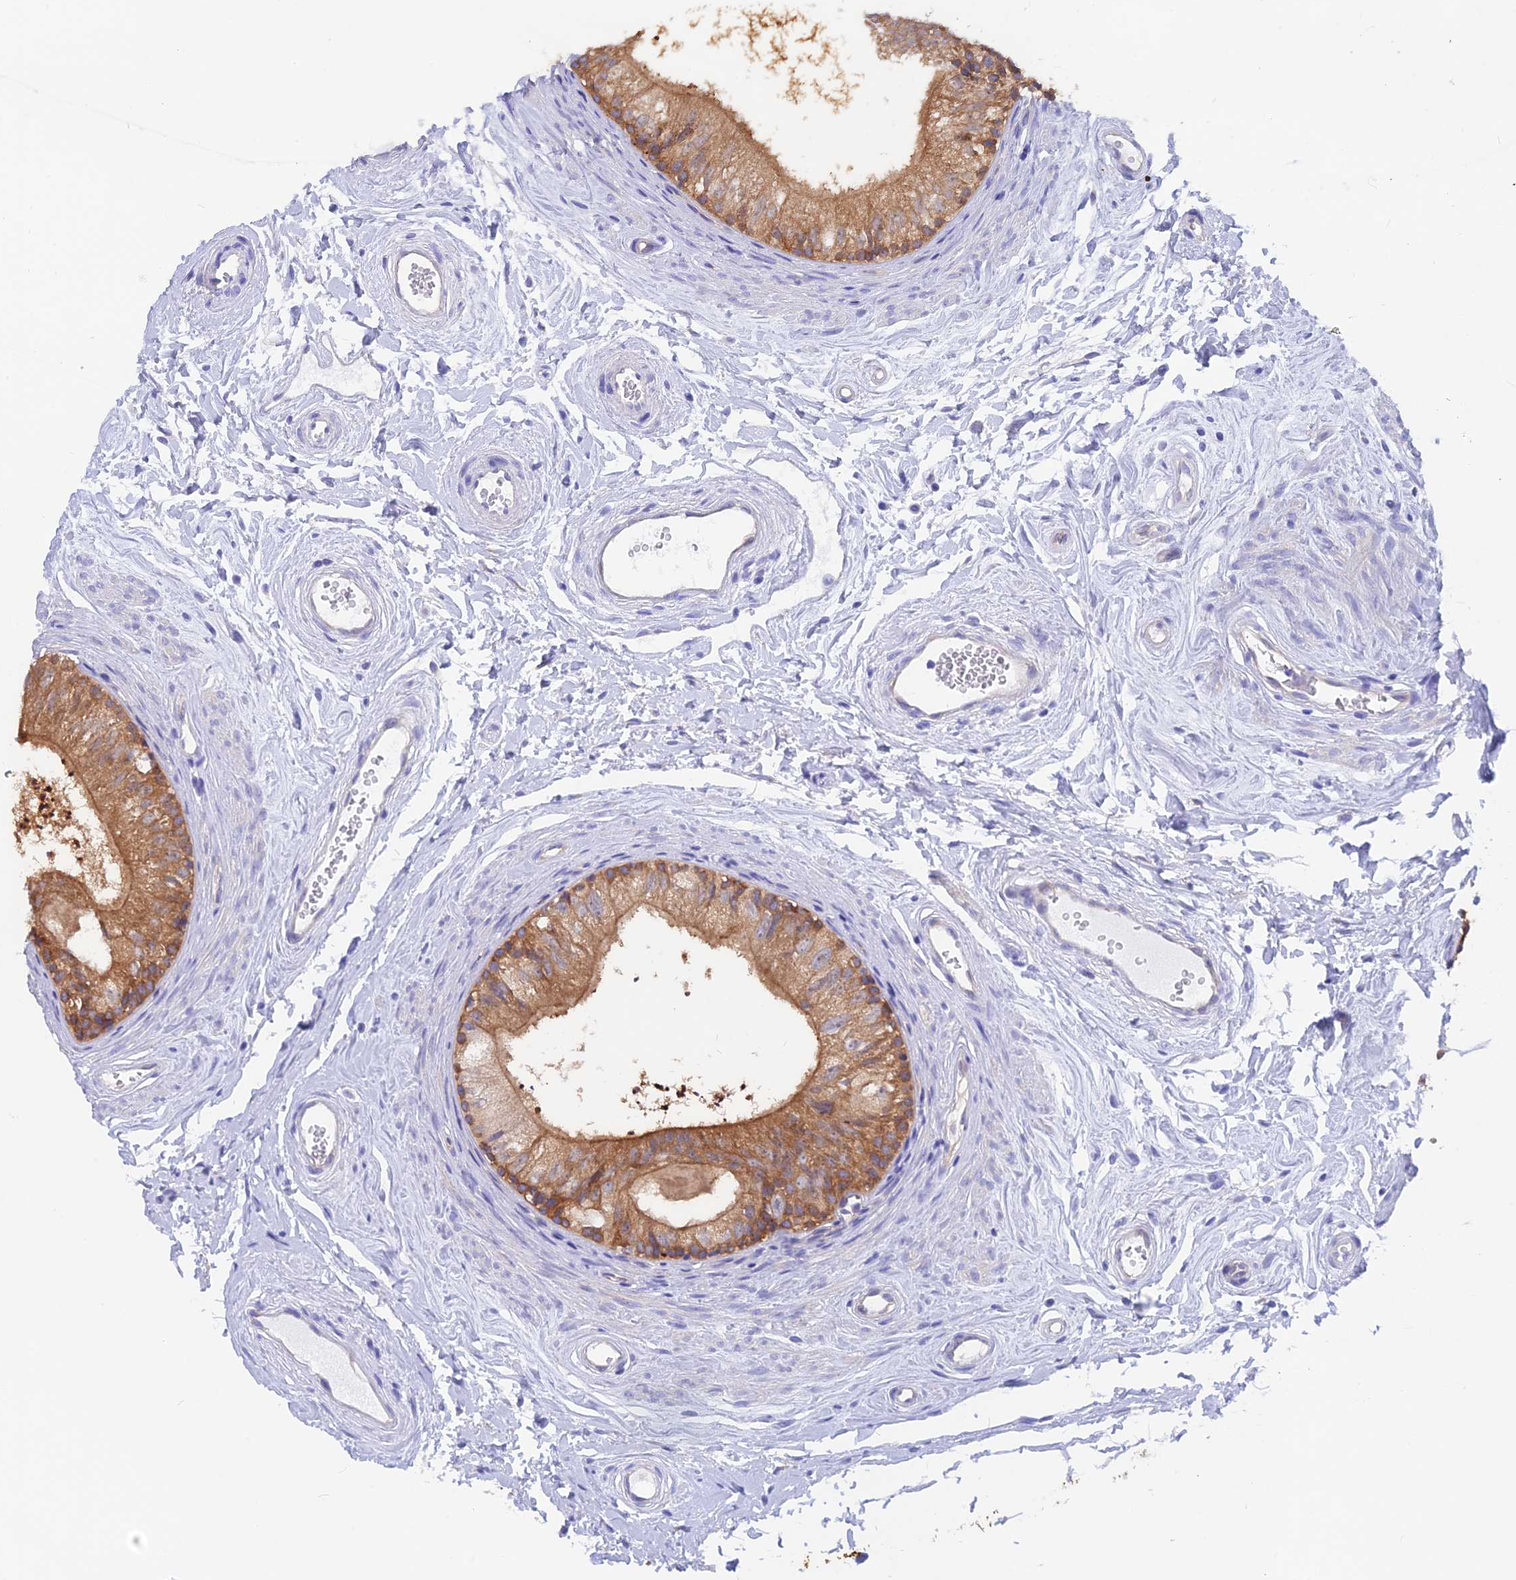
{"staining": {"intensity": "moderate", "quantity": ">75%", "location": "cytoplasmic/membranous"}, "tissue": "epididymis", "cell_type": "Glandular cells", "image_type": "normal", "snomed": [{"axis": "morphology", "description": "Normal tissue, NOS"}, {"axis": "topography", "description": "Epididymis"}], "caption": "Brown immunohistochemical staining in normal epididymis displays moderate cytoplasmic/membranous expression in approximately >75% of glandular cells.", "gene": "LZTFL1", "patient": {"sex": "male", "age": 56}}